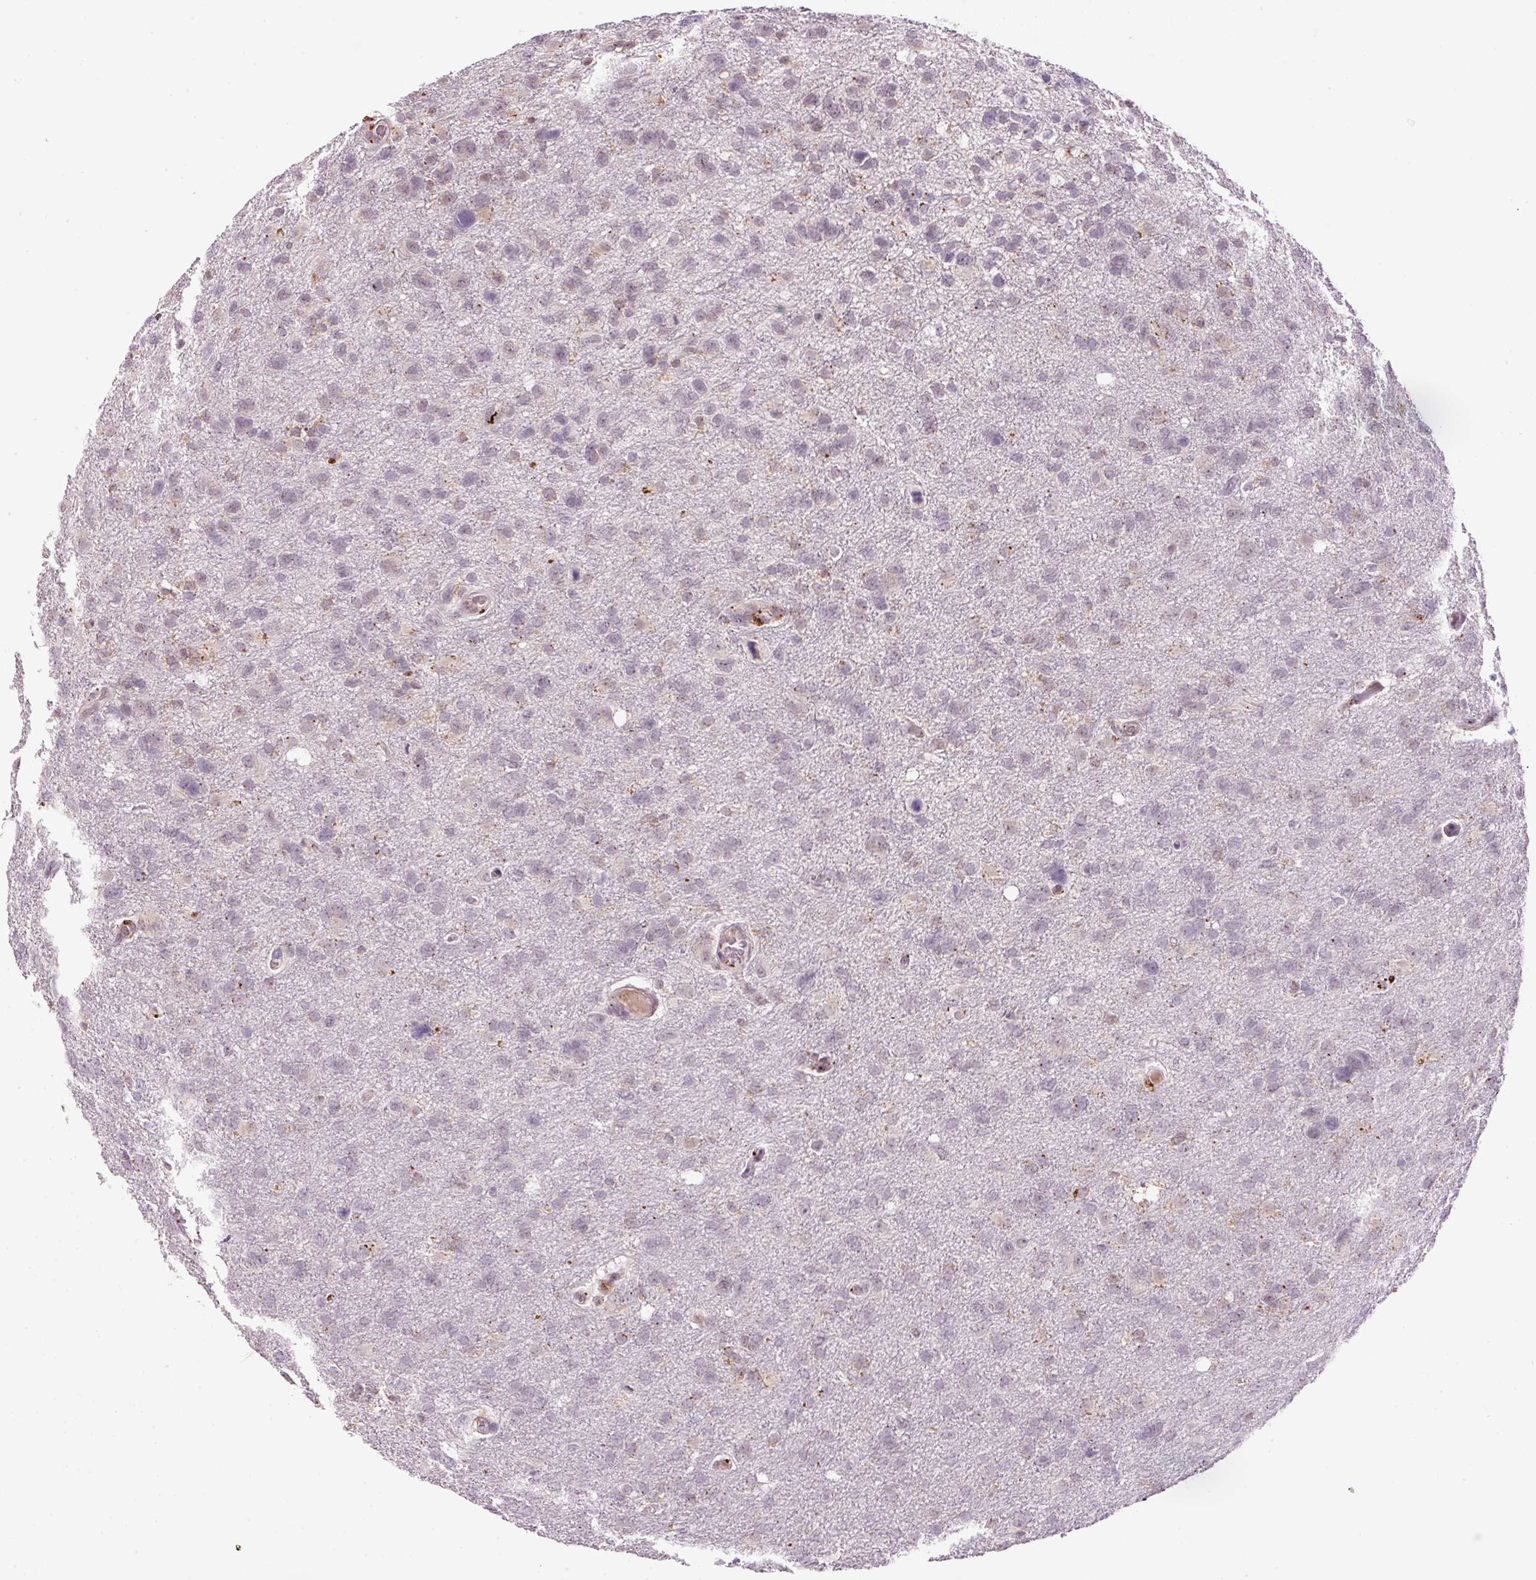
{"staining": {"intensity": "negative", "quantity": "none", "location": "none"}, "tissue": "glioma", "cell_type": "Tumor cells", "image_type": "cancer", "snomed": [{"axis": "morphology", "description": "Glioma, malignant, High grade"}, {"axis": "topography", "description": "Brain"}], "caption": "Tumor cells show no significant staining in glioma.", "gene": "ZNF639", "patient": {"sex": "male", "age": 61}}